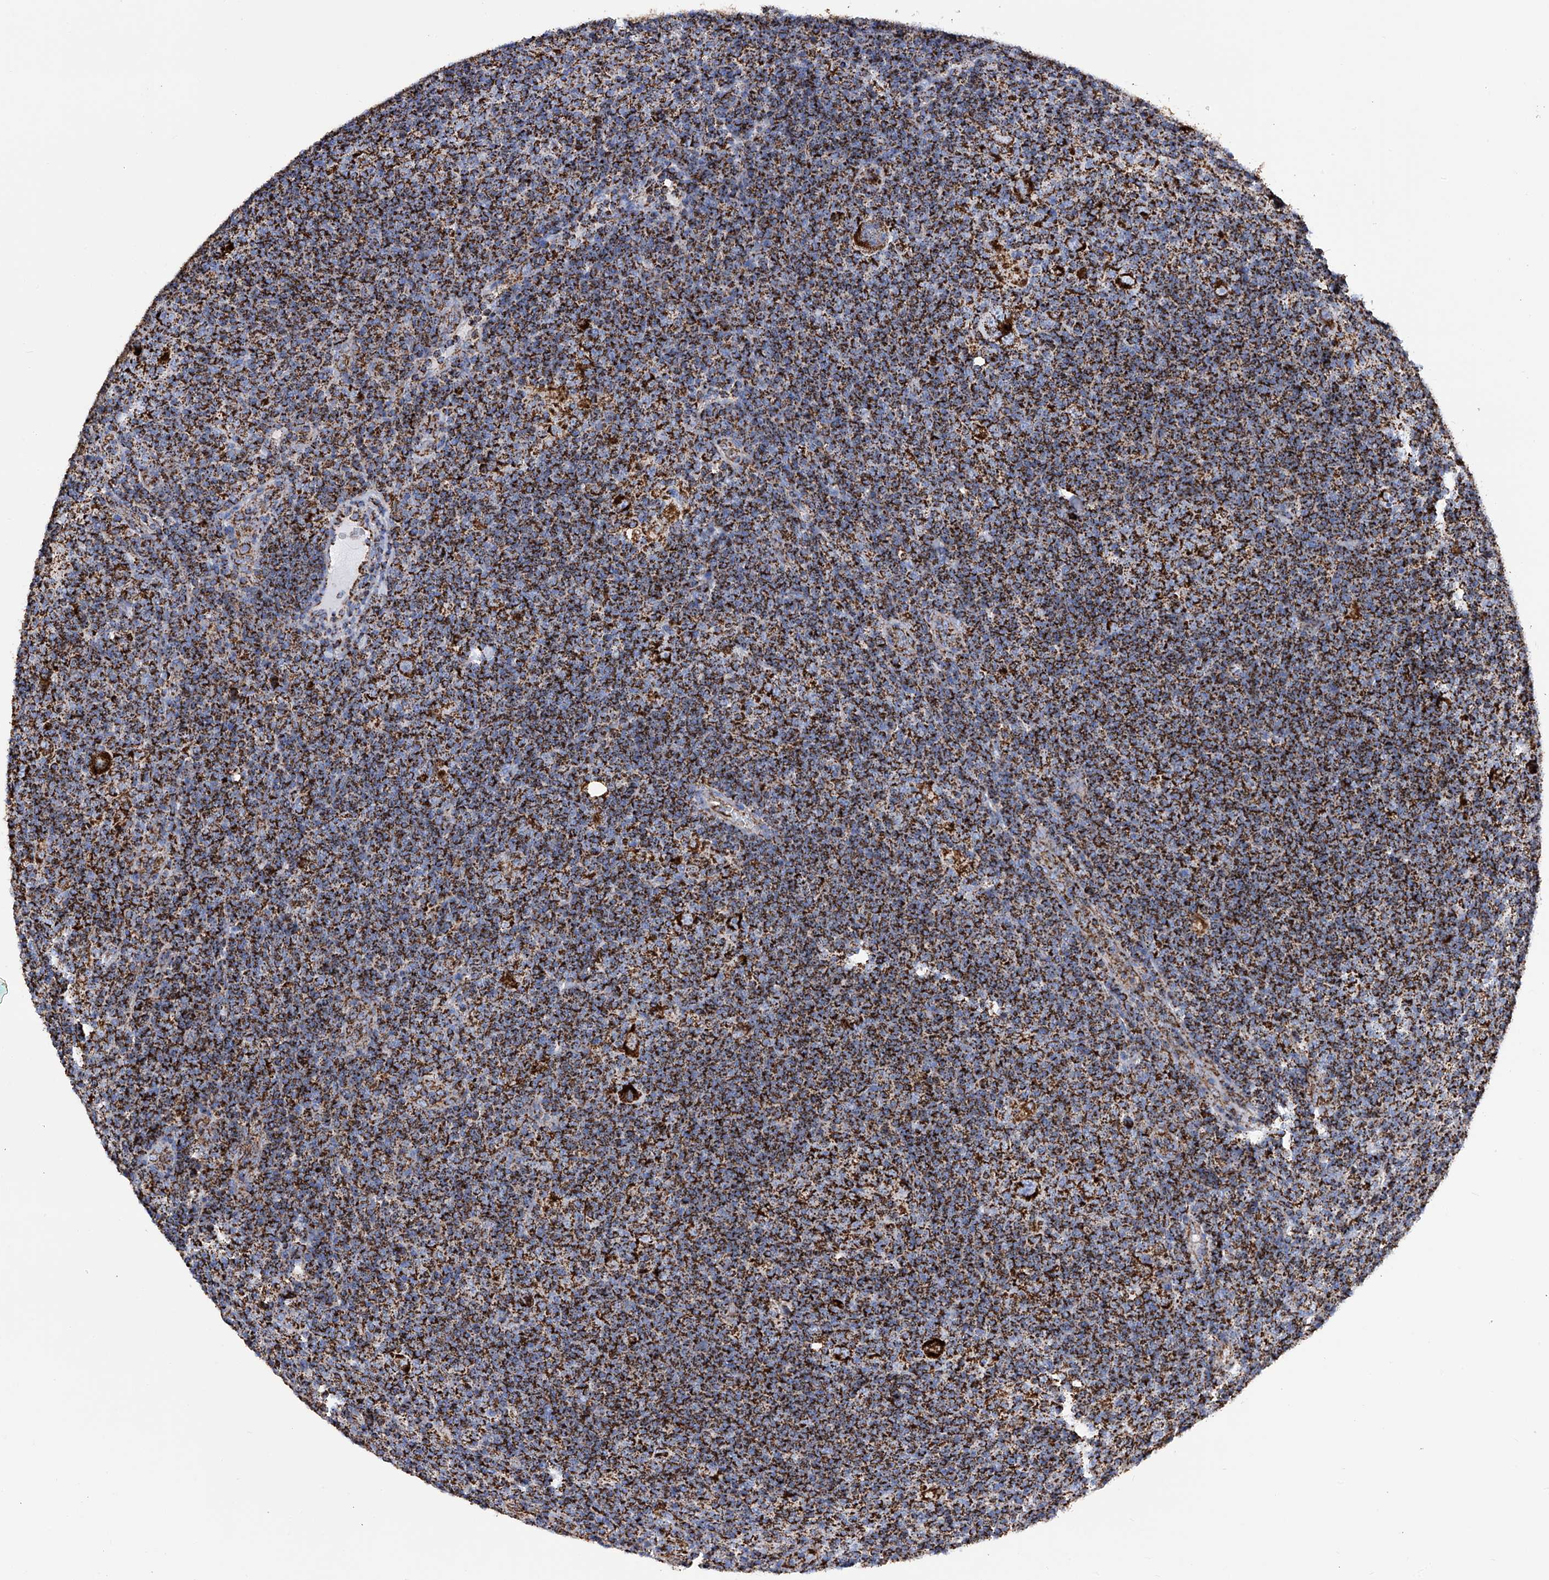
{"staining": {"intensity": "strong", "quantity": ">75%", "location": "cytoplasmic/membranous"}, "tissue": "lymphoma", "cell_type": "Tumor cells", "image_type": "cancer", "snomed": [{"axis": "morphology", "description": "Hodgkin's disease, NOS"}, {"axis": "topography", "description": "Lymph node"}], "caption": "Immunohistochemistry of Hodgkin's disease displays high levels of strong cytoplasmic/membranous staining in about >75% of tumor cells. The staining was performed using DAB (3,3'-diaminobenzidine), with brown indicating positive protein expression. Nuclei are stained blue with hematoxylin.", "gene": "ATP5PF", "patient": {"sex": "female", "age": 57}}